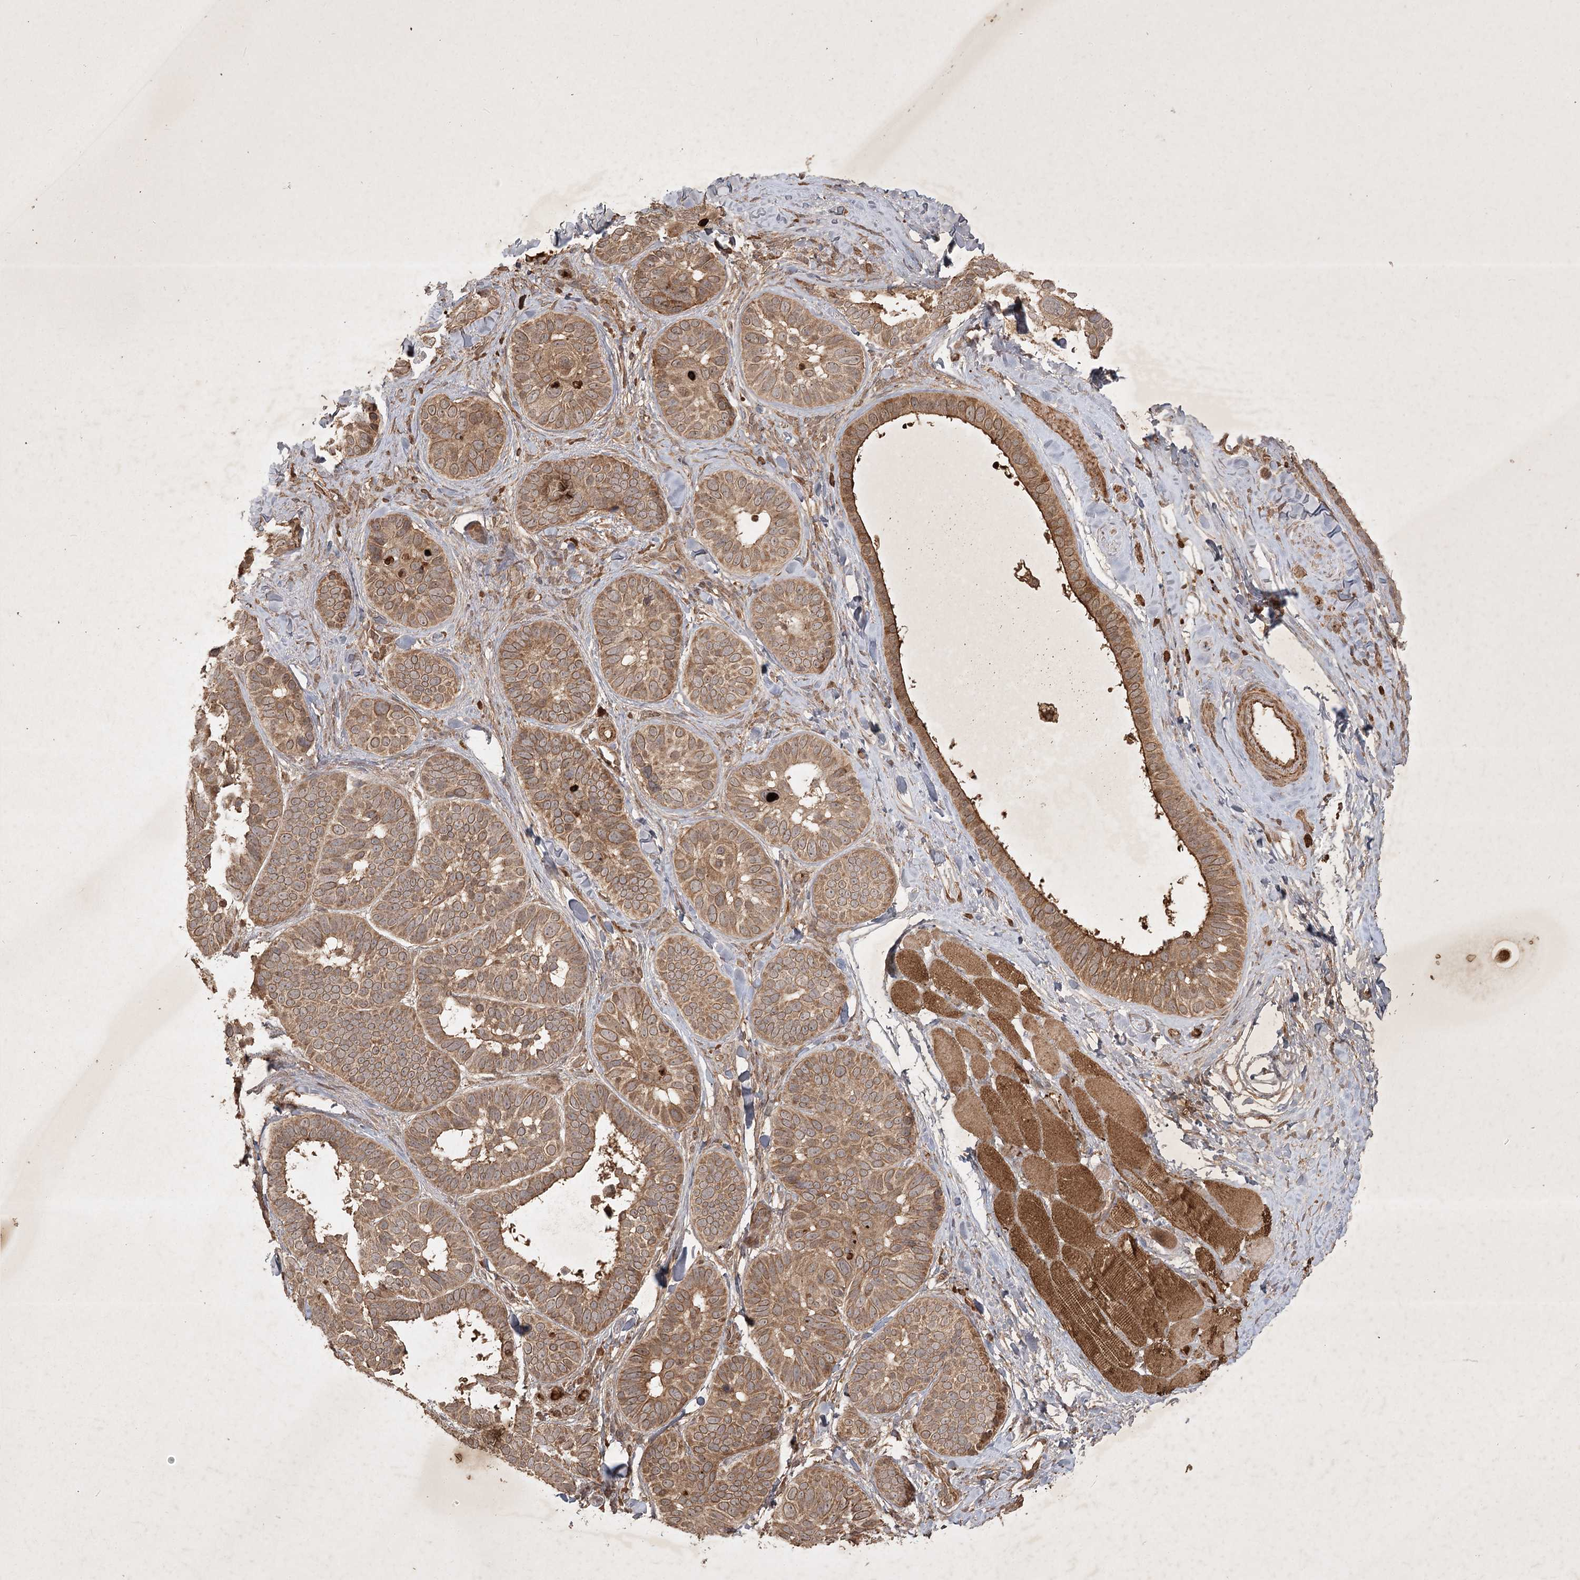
{"staining": {"intensity": "moderate", "quantity": ">75%", "location": "cytoplasmic/membranous"}, "tissue": "skin cancer", "cell_type": "Tumor cells", "image_type": "cancer", "snomed": [{"axis": "morphology", "description": "Basal cell carcinoma"}, {"axis": "topography", "description": "Skin"}], "caption": "Immunohistochemical staining of skin cancer (basal cell carcinoma) displays medium levels of moderate cytoplasmic/membranous protein positivity in about >75% of tumor cells.", "gene": "ARL13A", "patient": {"sex": "male", "age": 62}}